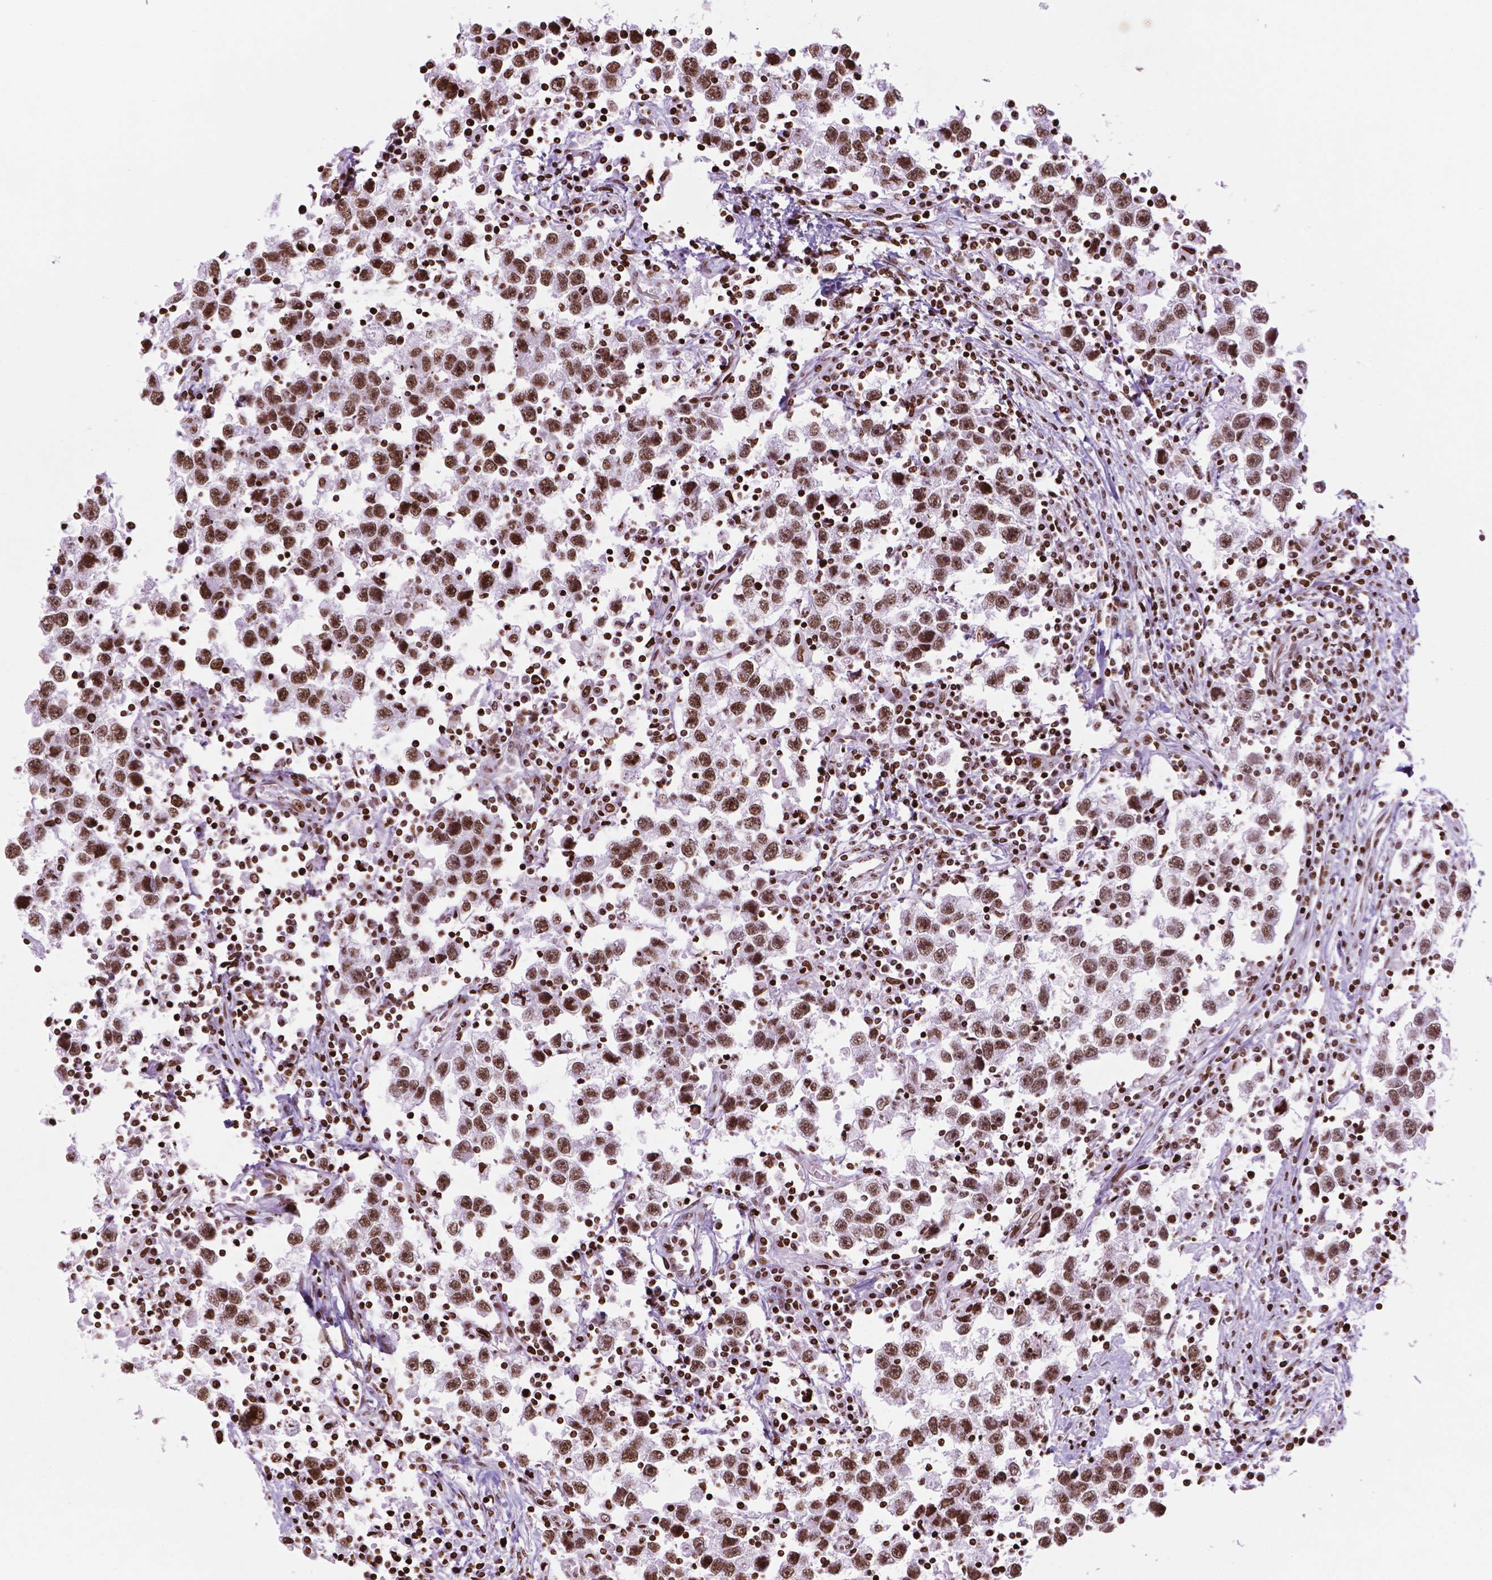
{"staining": {"intensity": "moderate", "quantity": ">75%", "location": "nuclear"}, "tissue": "testis cancer", "cell_type": "Tumor cells", "image_type": "cancer", "snomed": [{"axis": "morphology", "description": "Seminoma, NOS"}, {"axis": "topography", "description": "Testis"}], "caption": "Immunohistochemical staining of human testis cancer (seminoma) exhibits medium levels of moderate nuclear expression in approximately >75% of tumor cells.", "gene": "TMEM250", "patient": {"sex": "male", "age": 30}}